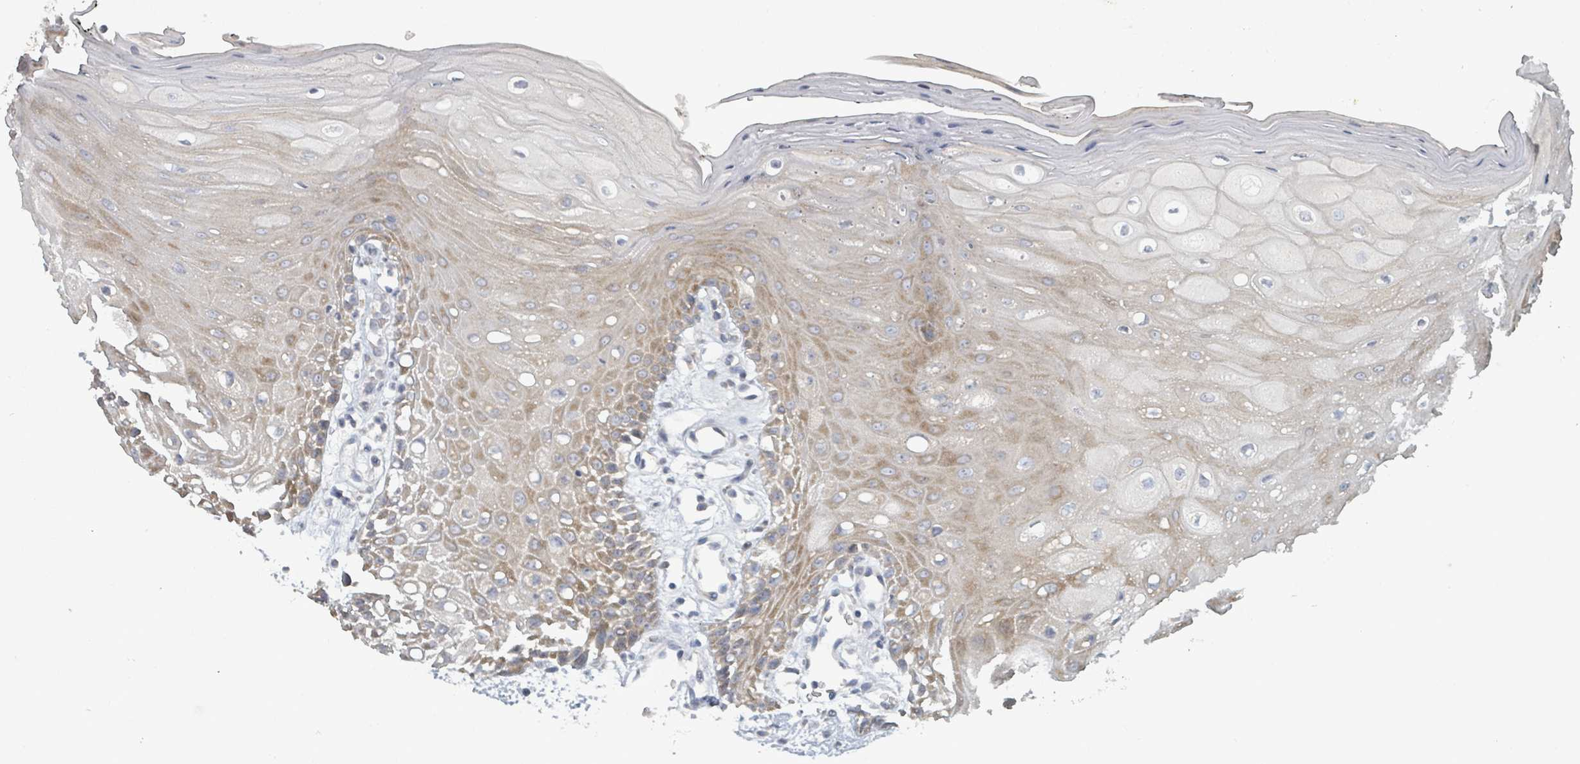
{"staining": {"intensity": "moderate", "quantity": "25%-75%", "location": "cytoplasmic/membranous"}, "tissue": "oral mucosa", "cell_type": "Squamous epithelial cells", "image_type": "normal", "snomed": [{"axis": "morphology", "description": "Normal tissue, NOS"}, {"axis": "topography", "description": "Oral tissue"}, {"axis": "topography", "description": "Tounge, NOS"}], "caption": "This is an image of immunohistochemistry (IHC) staining of normal oral mucosa, which shows moderate staining in the cytoplasmic/membranous of squamous epithelial cells.", "gene": "RPL32", "patient": {"sex": "female", "age": 59}}